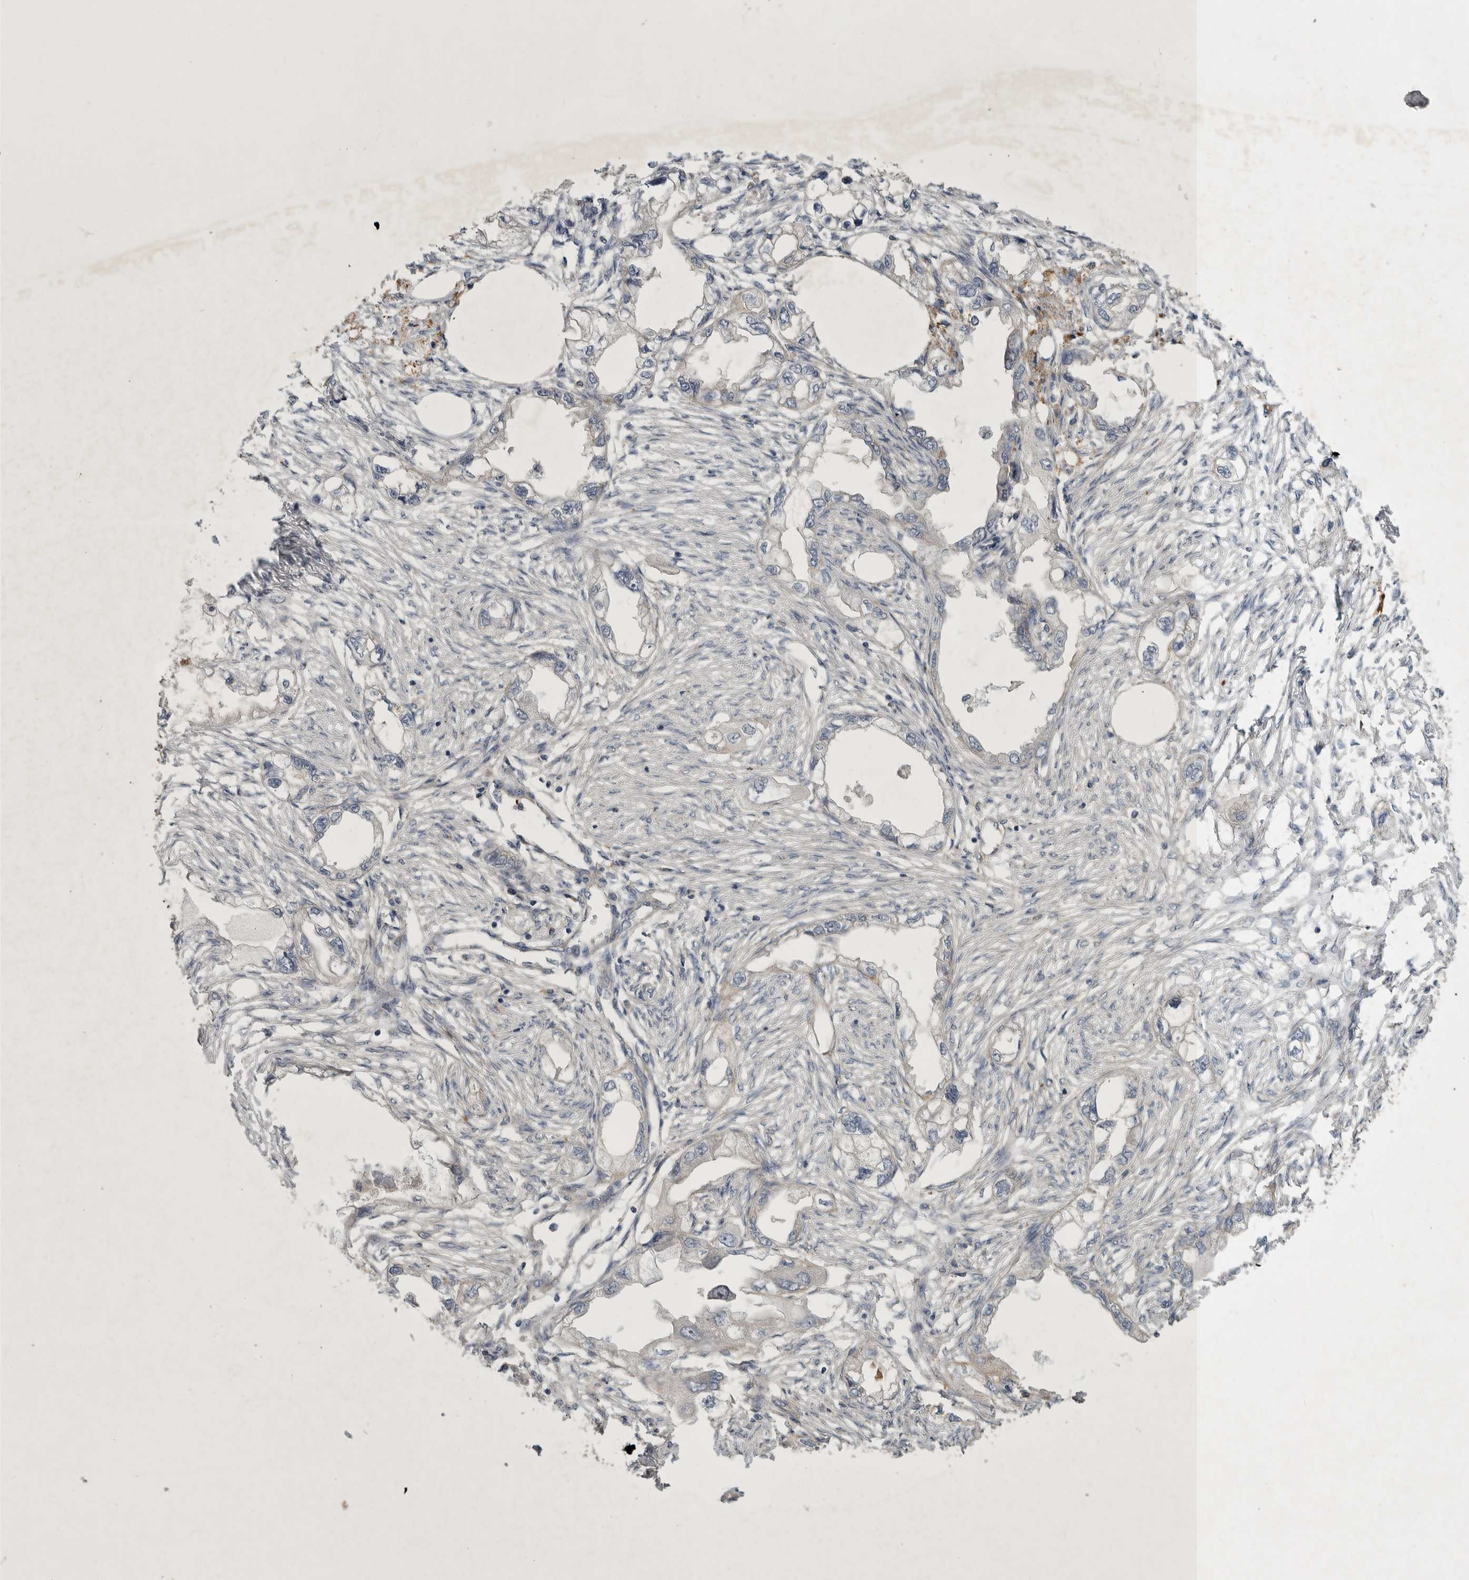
{"staining": {"intensity": "weak", "quantity": "<25%", "location": "cytoplasmic/membranous"}, "tissue": "endometrial cancer", "cell_type": "Tumor cells", "image_type": "cancer", "snomed": [{"axis": "morphology", "description": "Adenocarcinoma, NOS"}, {"axis": "morphology", "description": "Adenocarcinoma, metastatic, NOS"}, {"axis": "topography", "description": "Adipose tissue"}, {"axis": "topography", "description": "Endometrium"}], "caption": "This histopathology image is of metastatic adenocarcinoma (endometrial) stained with immunohistochemistry to label a protein in brown with the nuclei are counter-stained blue. There is no staining in tumor cells. Brightfield microscopy of IHC stained with DAB (brown) and hematoxylin (blue), captured at high magnification.", "gene": "MLPH", "patient": {"sex": "female", "age": 67}}